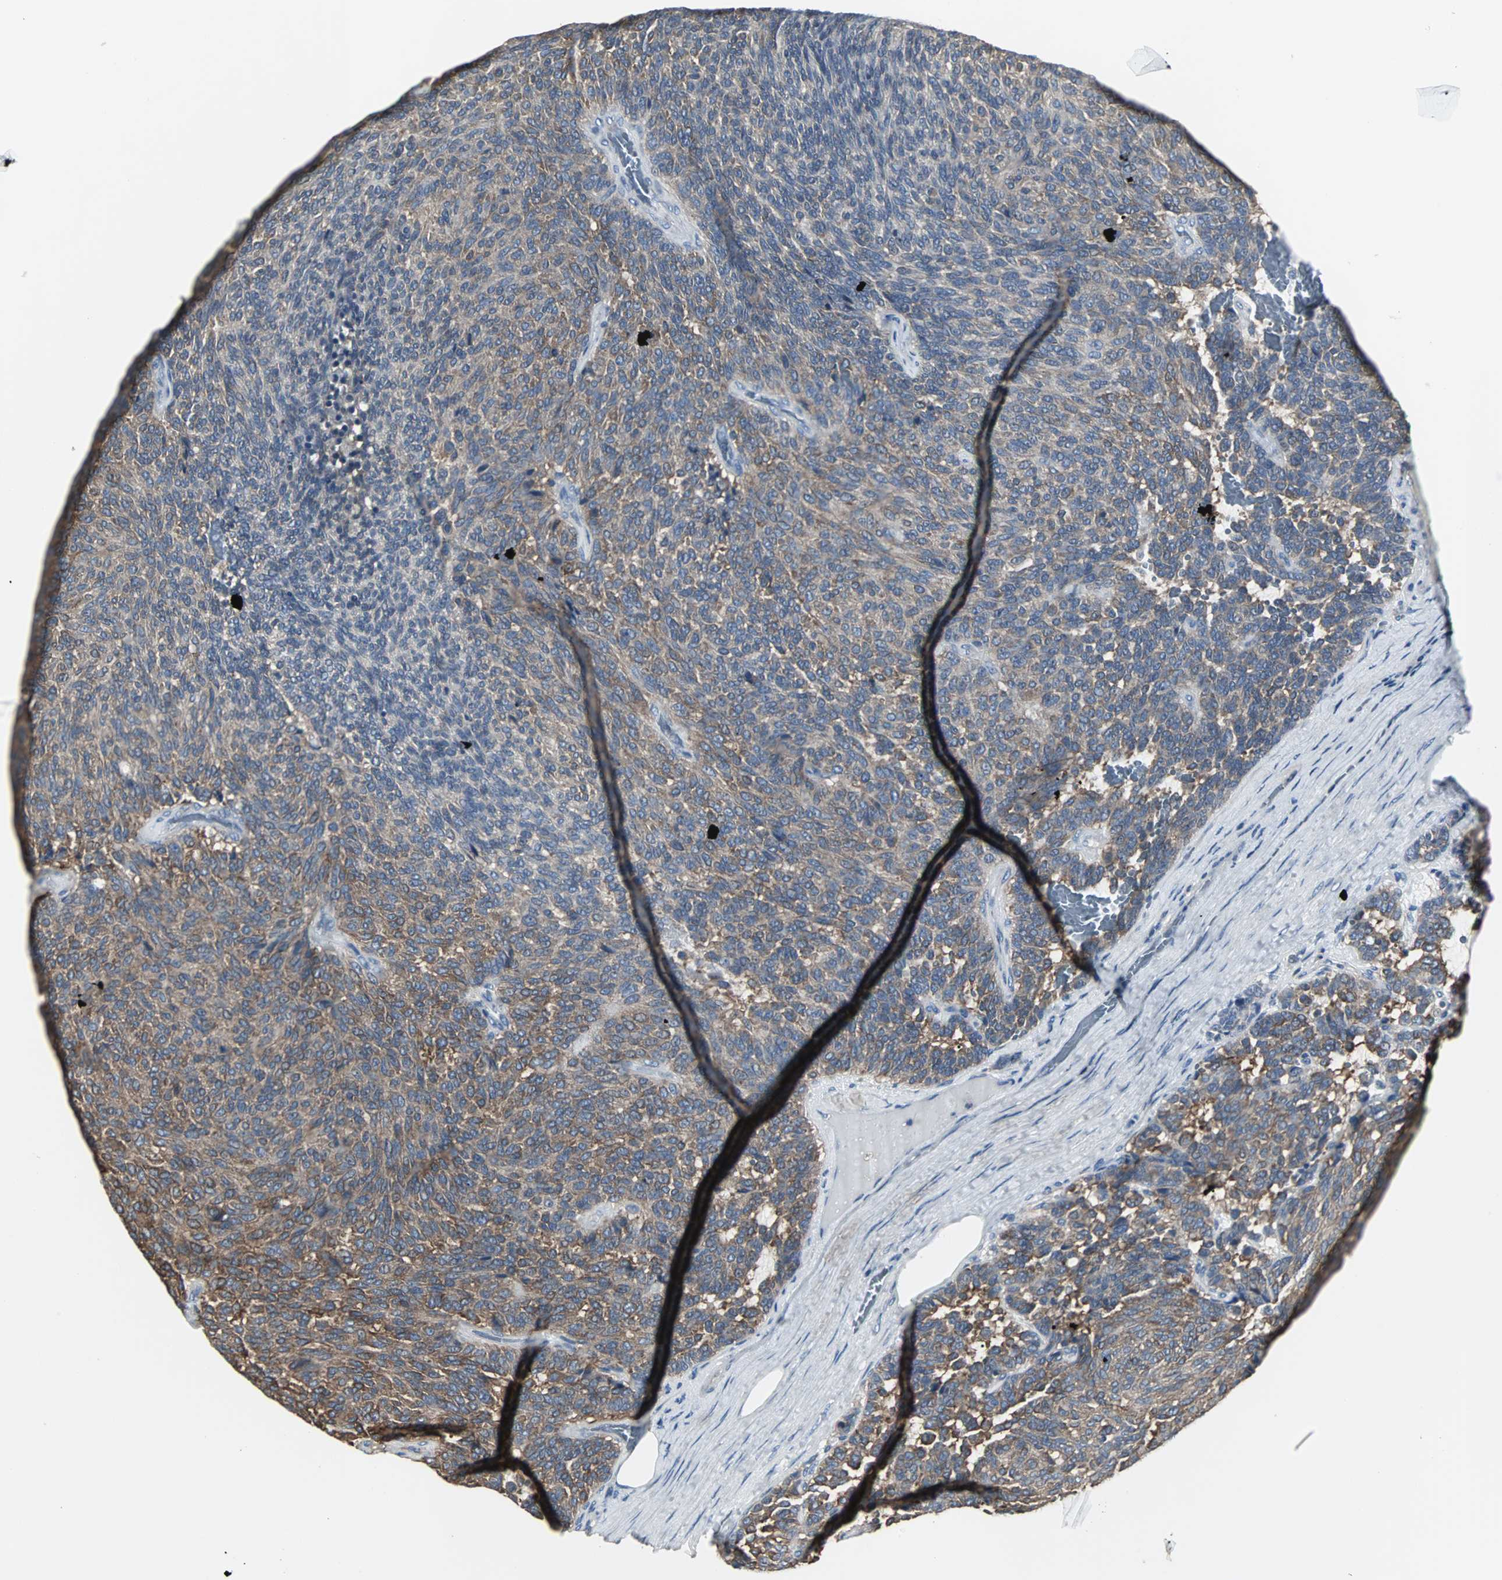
{"staining": {"intensity": "moderate", "quantity": "25%-75%", "location": "cytoplasmic/membranous"}, "tissue": "carcinoid", "cell_type": "Tumor cells", "image_type": "cancer", "snomed": [{"axis": "morphology", "description": "Carcinoid, malignant, NOS"}, {"axis": "topography", "description": "Pancreas"}], "caption": "This is an image of IHC staining of malignant carcinoid, which shows moderate staining in the cytoplasmic/membranous of tumor cells.", "gene": "LRRFIP1", "patient": {"sex": "female", "age": 54}}